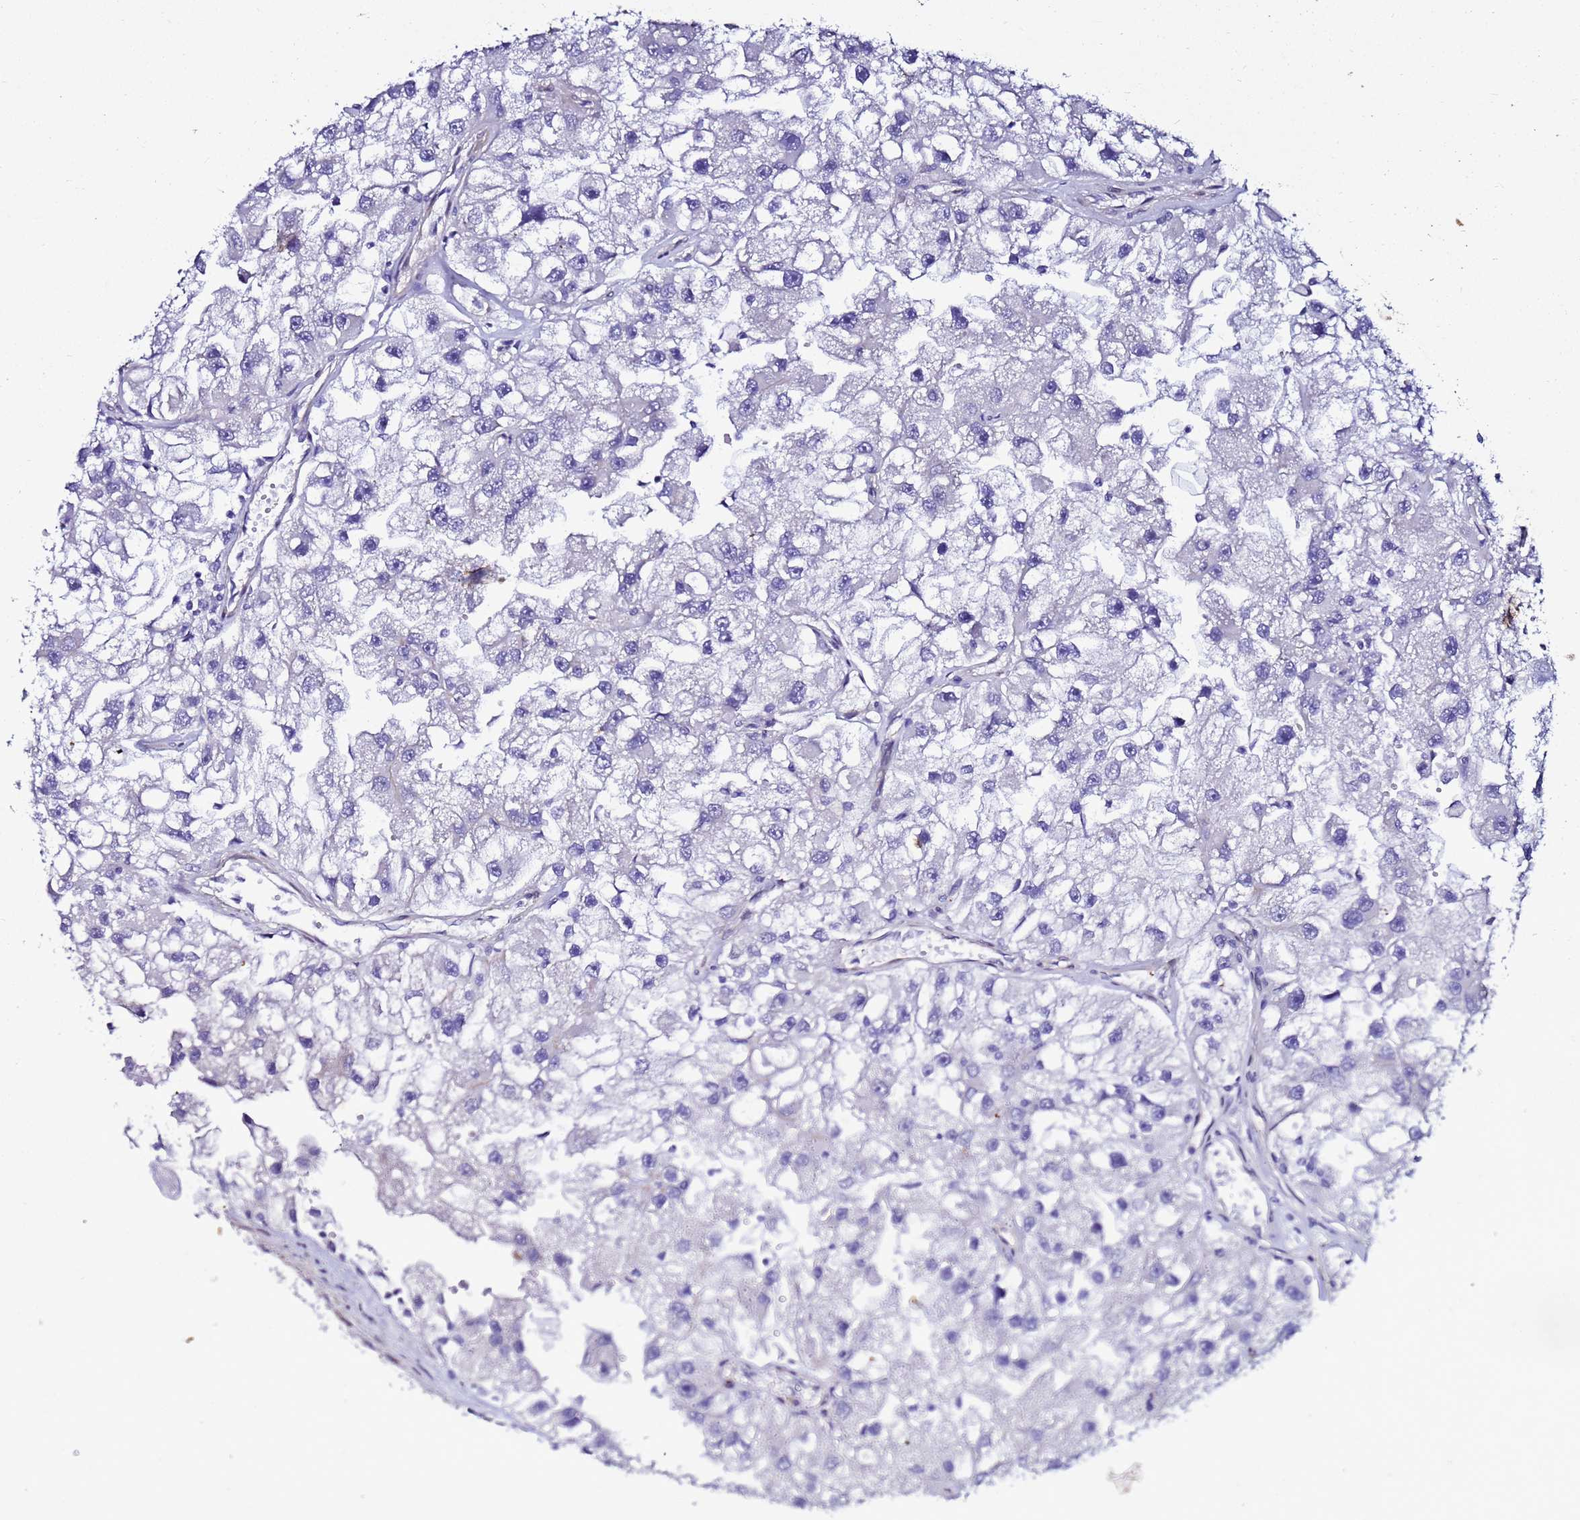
{"staining": {"intensity": "negative", "quantity": "none", "location": "none"}, "tissue": "renal cancer", "cell_type": "Tumor cells", "image_type": "cancer", "snomed": [{"axis": "morphology", "description": "Adenocarcinoma, NOS"}, {"axis": "topography", "description": "Kidney"}], "caption": "The photomicrograph shows no significant positivity in tumor cells of adenocarcinoma (renal).", "gene": "FAM166B", "patient": {"sex": "male", "age": 63}}